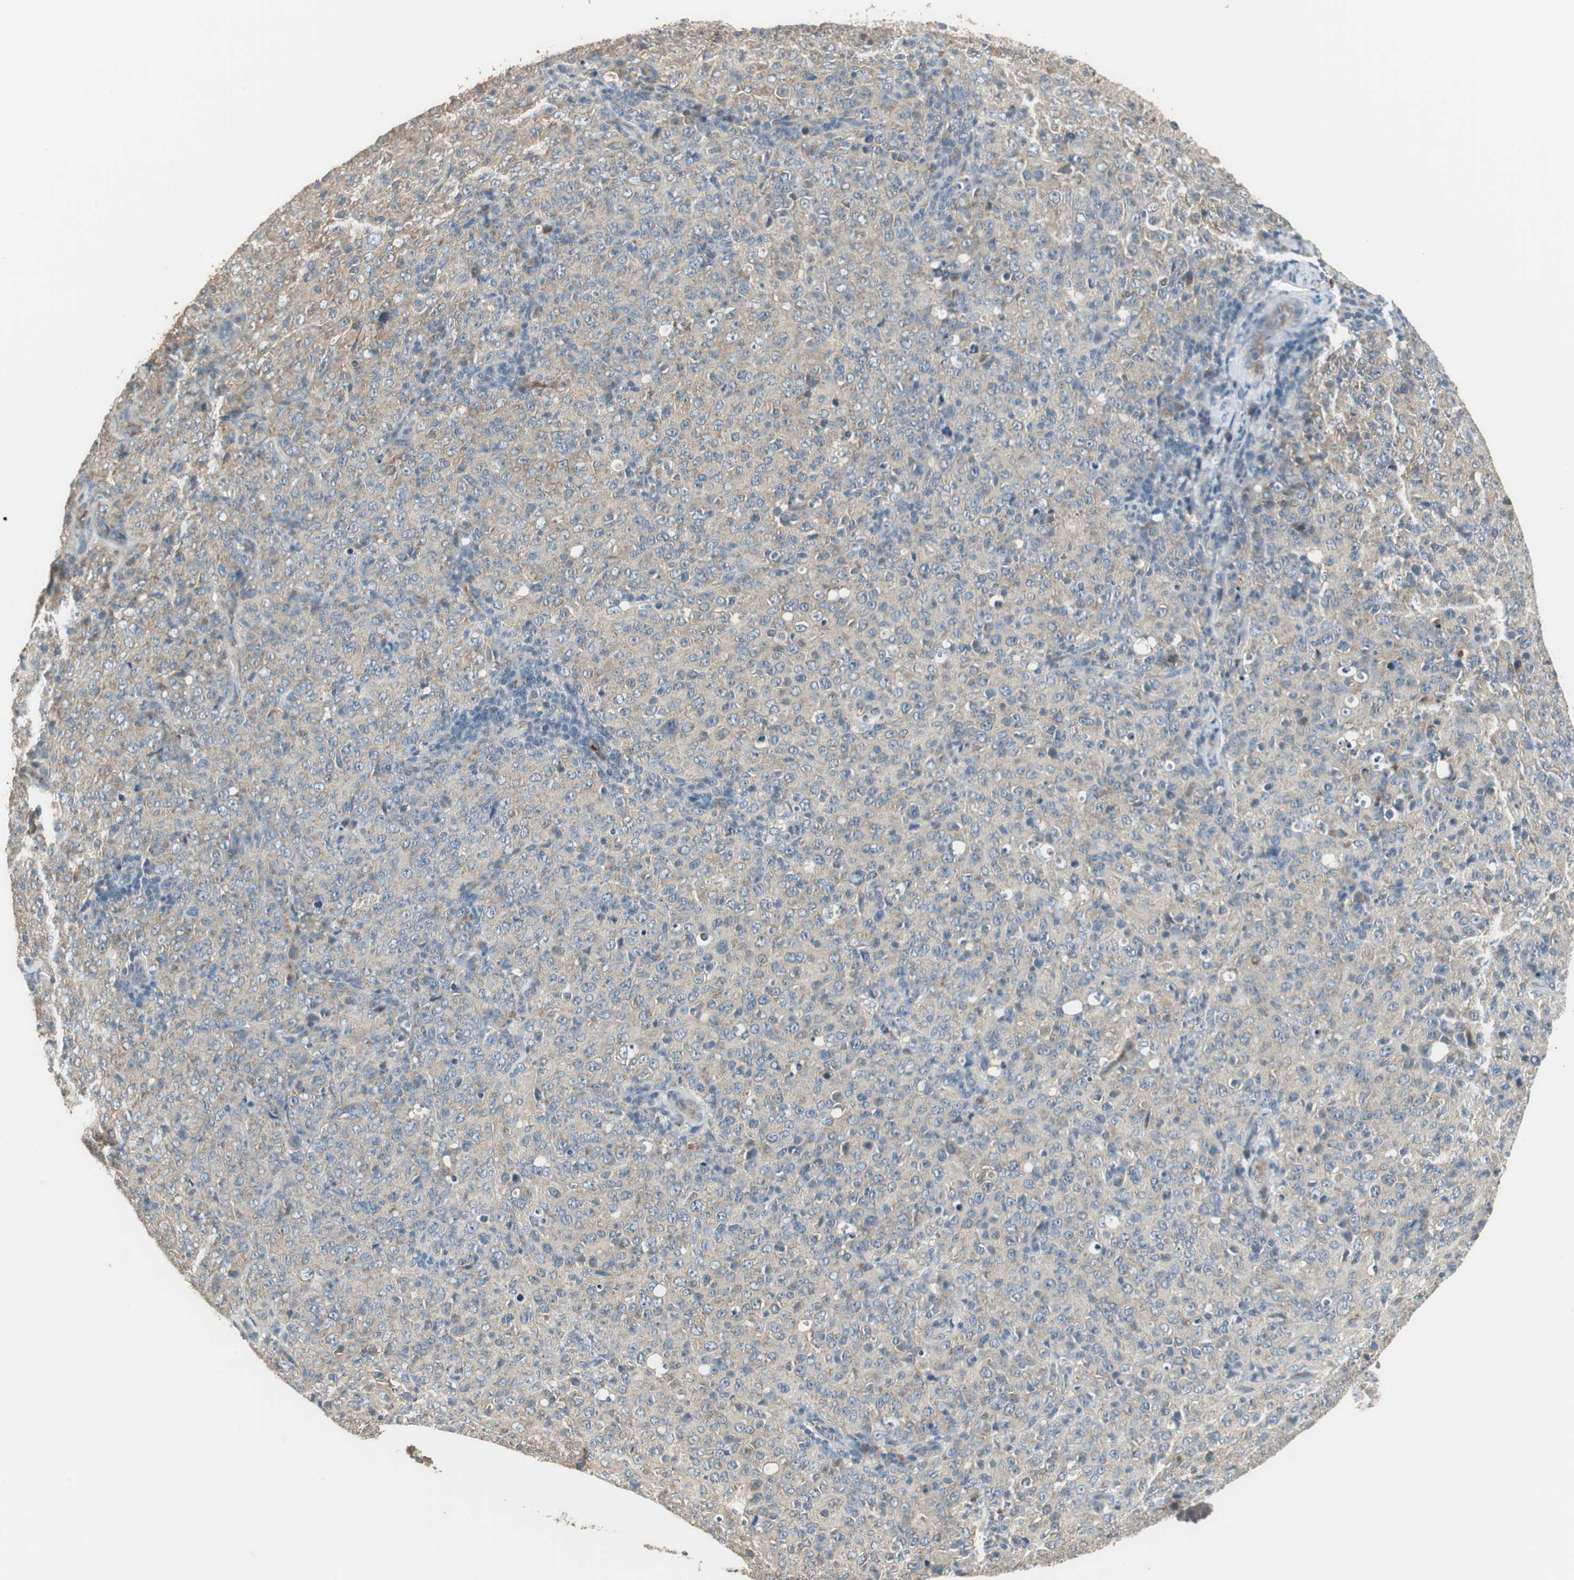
{"staining": {"intensity": "weak", "quantity": ">75%", "location": "cytoplasmic/membranous"}, "tissue": "lymphoma", "cell_type": "Tumor cells", "image_type": "cancer", "snomed": [{"axis": "morphology", "description": "Malignant lymphoma, non-Hodgkin's type, High grade"}, {"axis": "topography", "description": "Tonsil"}], "caption": "About >75% of tumor cells in lymphoma reveal weak cytoplasmic/membranous protein staining as visualized by brown immunohistochemical staining.", "gene": "MSTO1", "patient": {"sex": "female", "age": 36}}